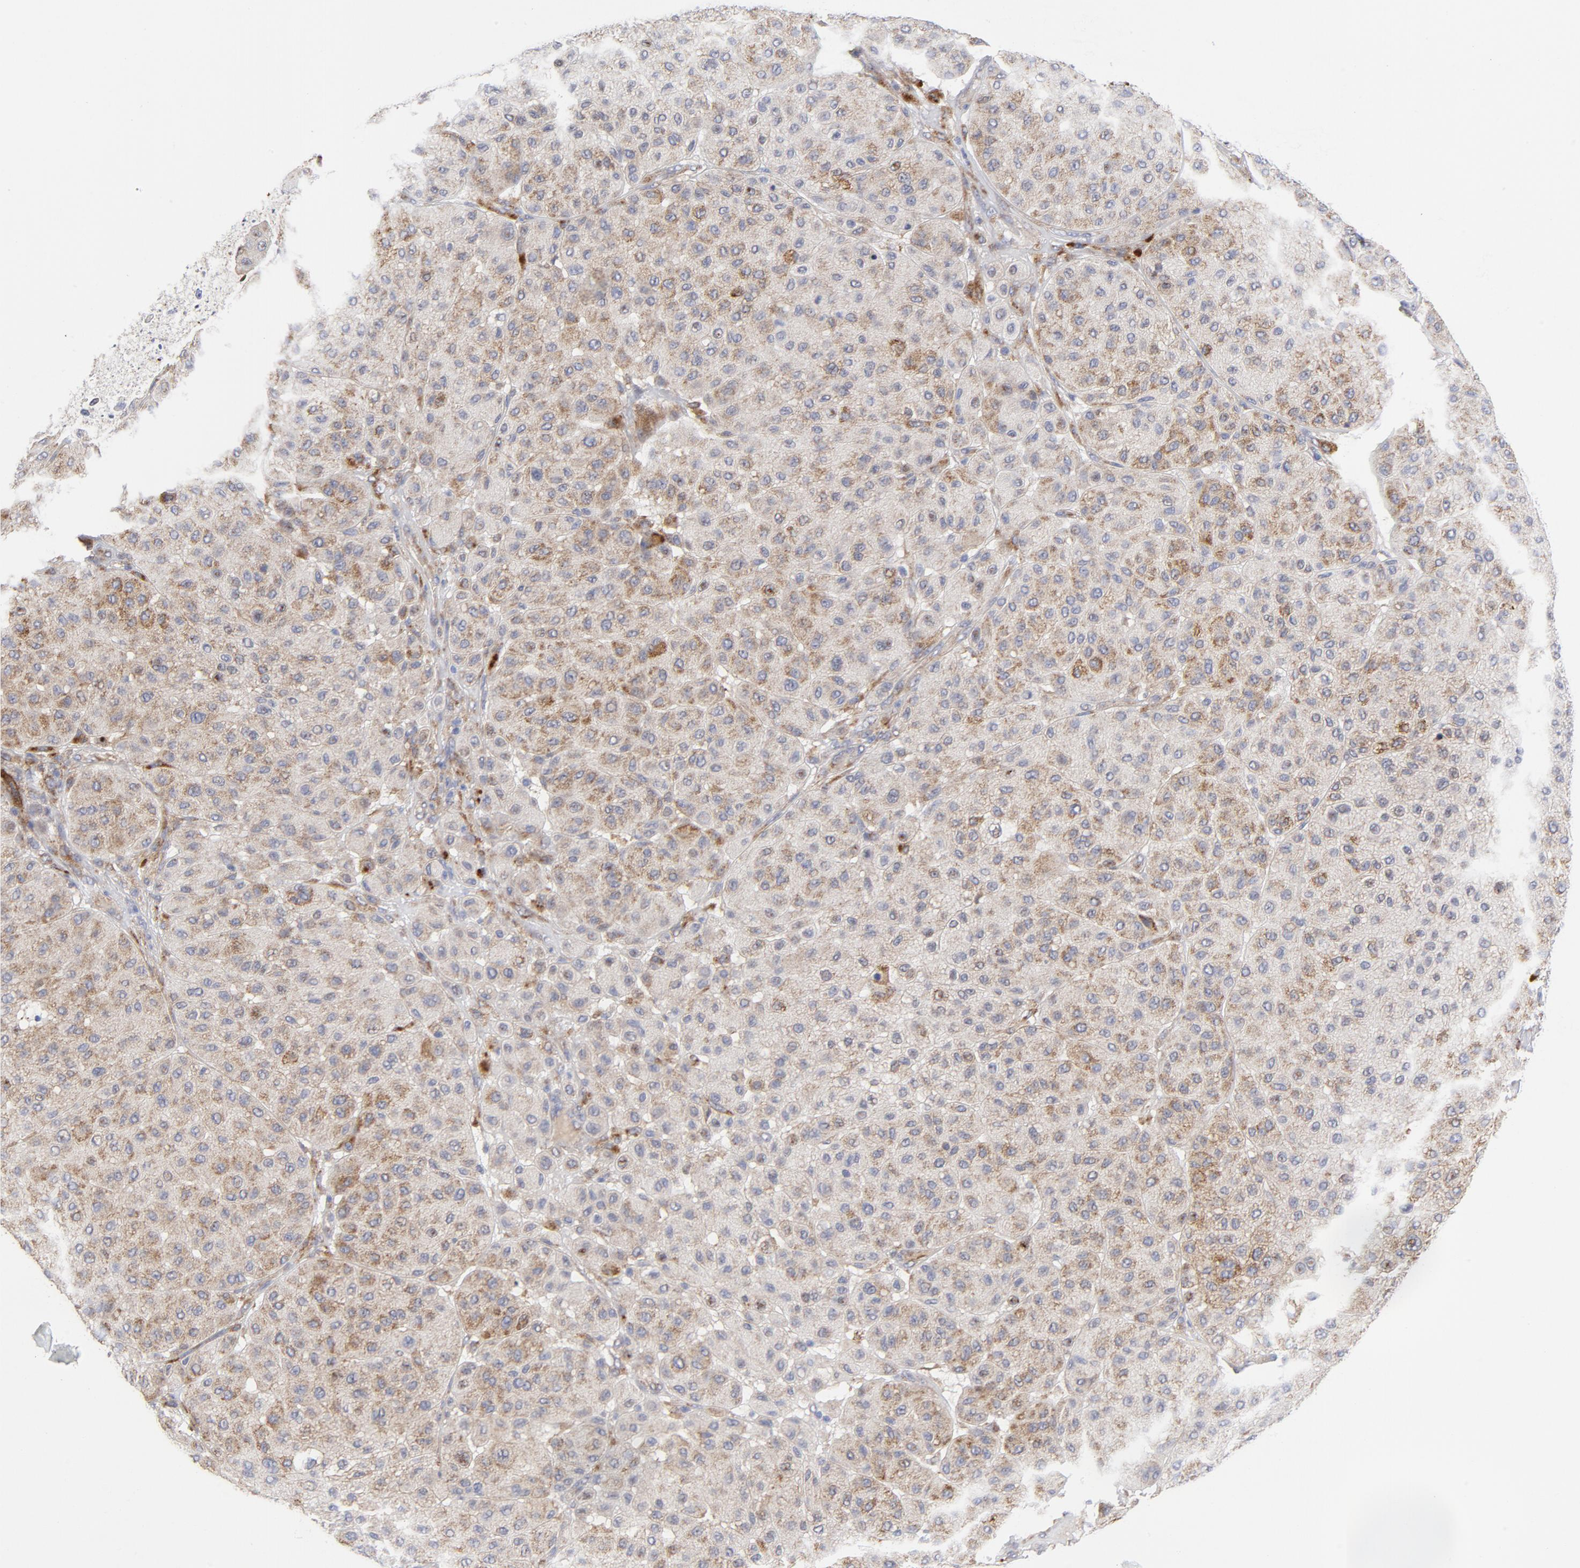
{"staining": {"intensity": "weak", "quantity": "25%-75%", "location": "cytoplasmic/membranous"}, "tissue": "melanoma", "cell_type": "Tumor cells", "image_type": "cancer", "snomed": [{"axis": "morphology", "description": "Normal tissue, NOS"}, {"axis": "morphology", "description": "Malignant melanoma, Metastatic site"}, {"axis": "topography", "description": "Skin"}], "caption": "Melanoma stained for a protein demonstrates weak cytoplasmic/membranous positivity in tumor cells.", "gene": "RAPGEF3", "patient": {"sex": "male", "age": 41}}